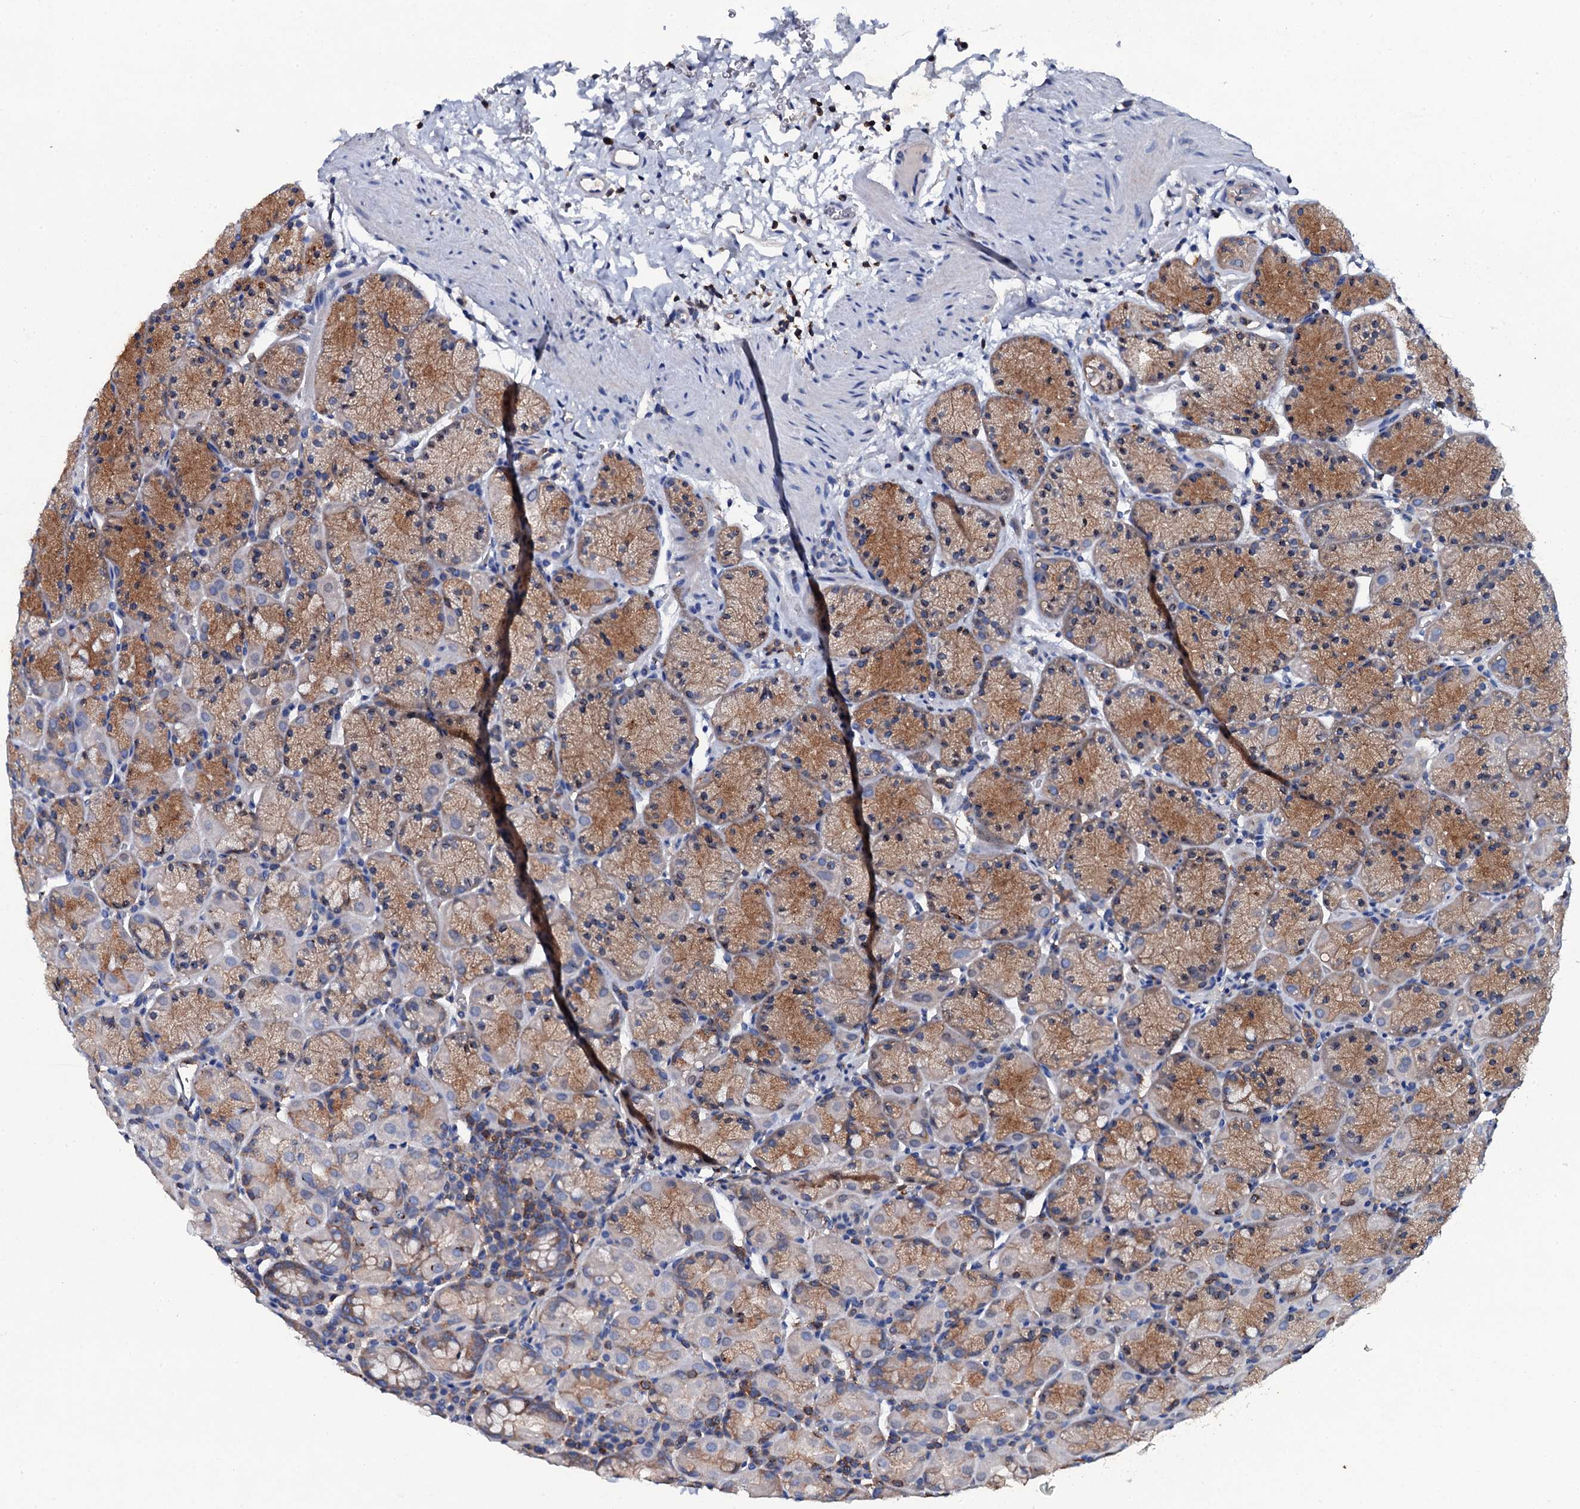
{"staining": {"intensity": "moderate", "quantity": ">75%", "location": "cytoplasmic/membranous"}, "tissue": "stomach", "cell_type": "Glandular cells", "image_type": "normal", "snomed": [{"axis": "morphology", "description": "Normal tissue, NOS"}, {"axis": "topography", "description": "Stomach, upper"}, {"axis": "topography", "description": "Stomach, lower"}], "caption": "Moderate cytoplasmic/membranous expression is identified in approximately >75% of glandular cells in benign stomach.", "gene": "MS4A4E", "patient": {"sex": "male", "age": 80}}